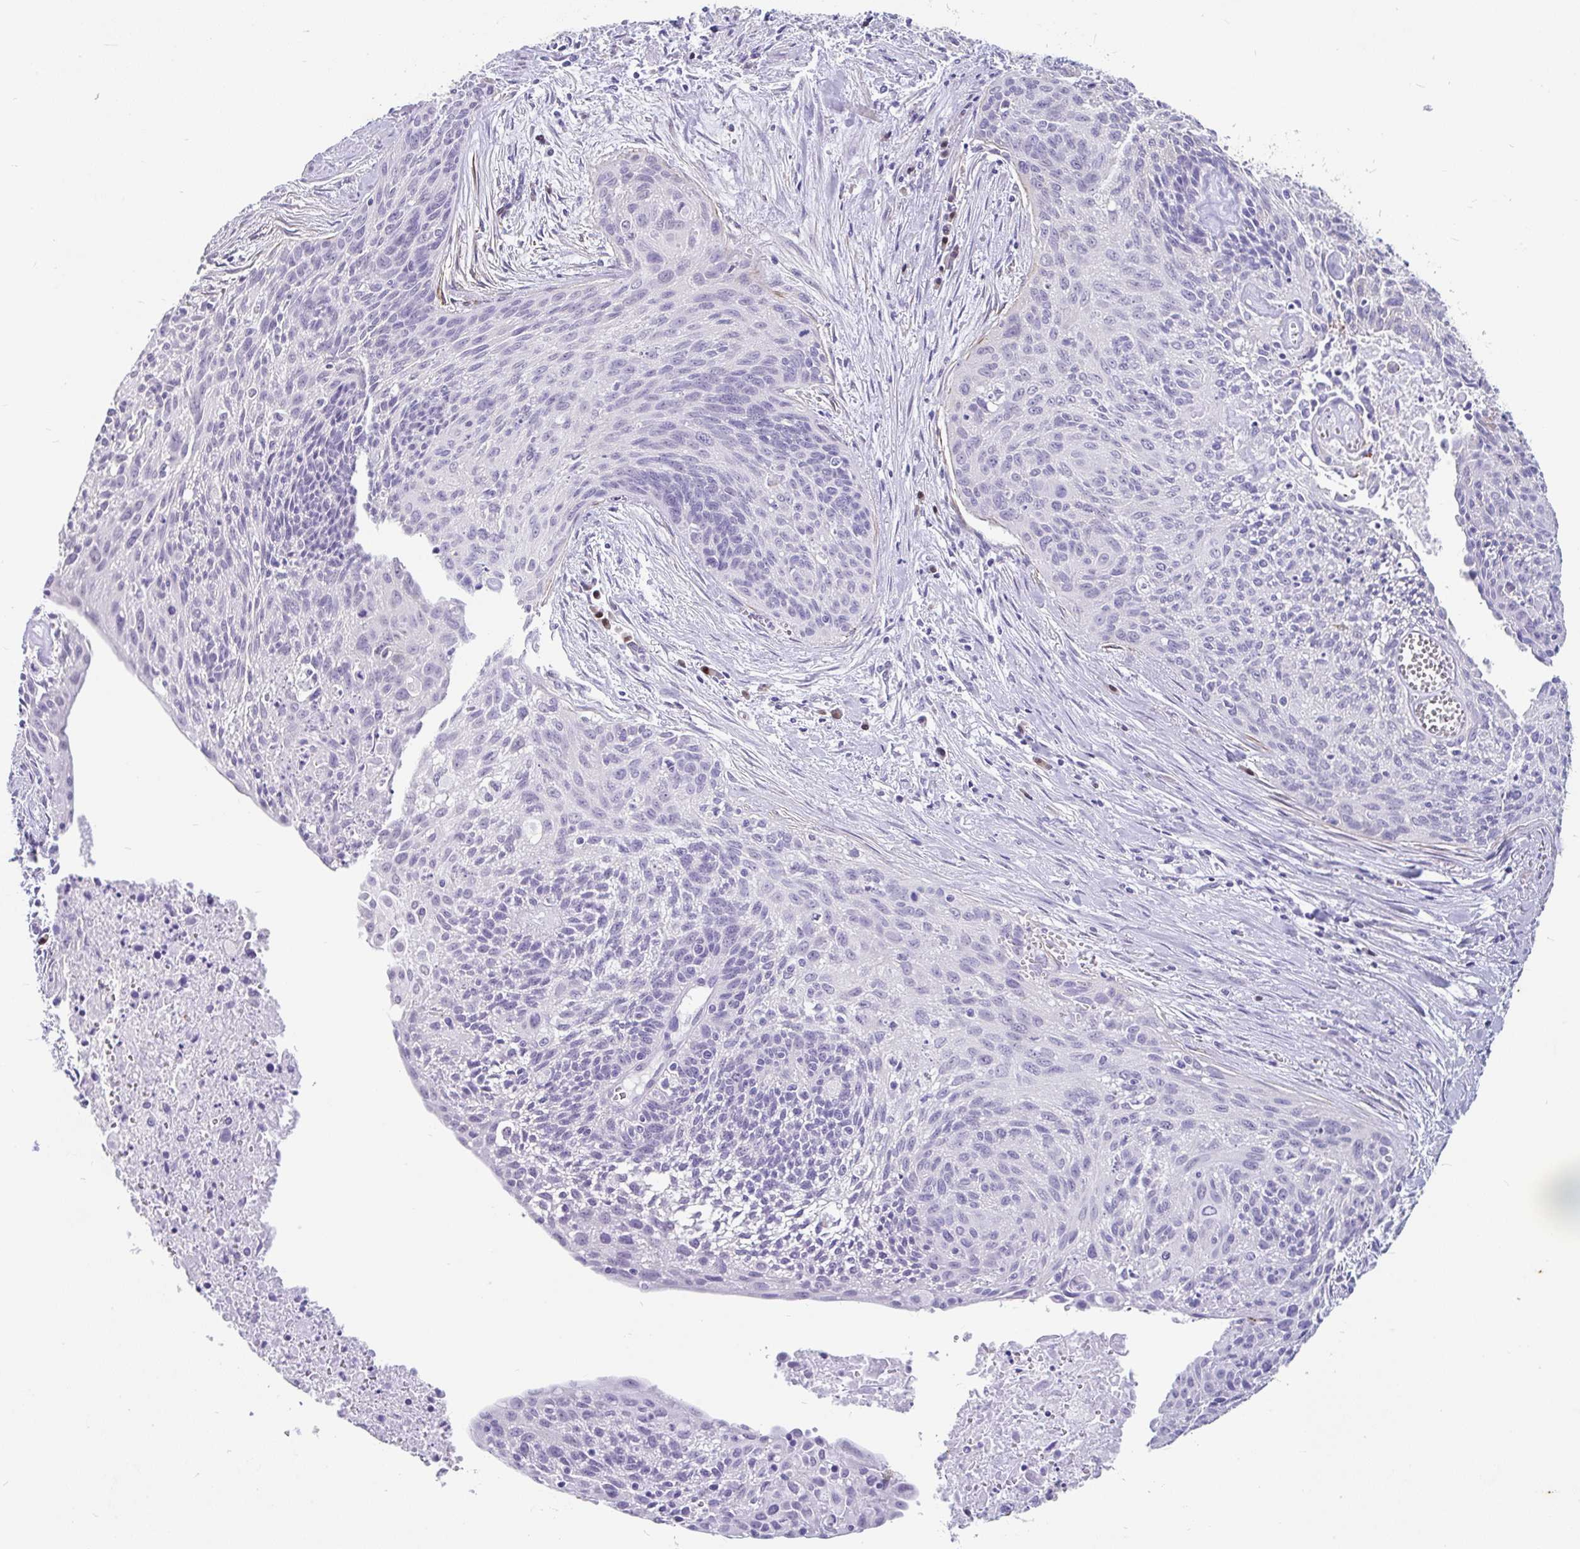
{"staining": {"intensity": "negative", "quantity": "none", "location": "none"}, "tissue": "cervical cancer", "cell_type": "Tumor cells", "image_type": "cancer", "snomed": [{"axis": "morphology", "description": "Squamous cell carcinoma, NOS"}, {"axis": "topography", "description": "Cervix"}], "caption": "Immunohistochemistry image of cervical squamous cell carcinoma stained for a protein (brown), which exhibits no positivity in tumor cells. The staining is performed using DAB (3,3'-diaminobenzidine) brown chromogen with nuclei counter-stained in using hematoxylin.", "gene": "EML5", "patient": {"sex": "female", "age": 55}}